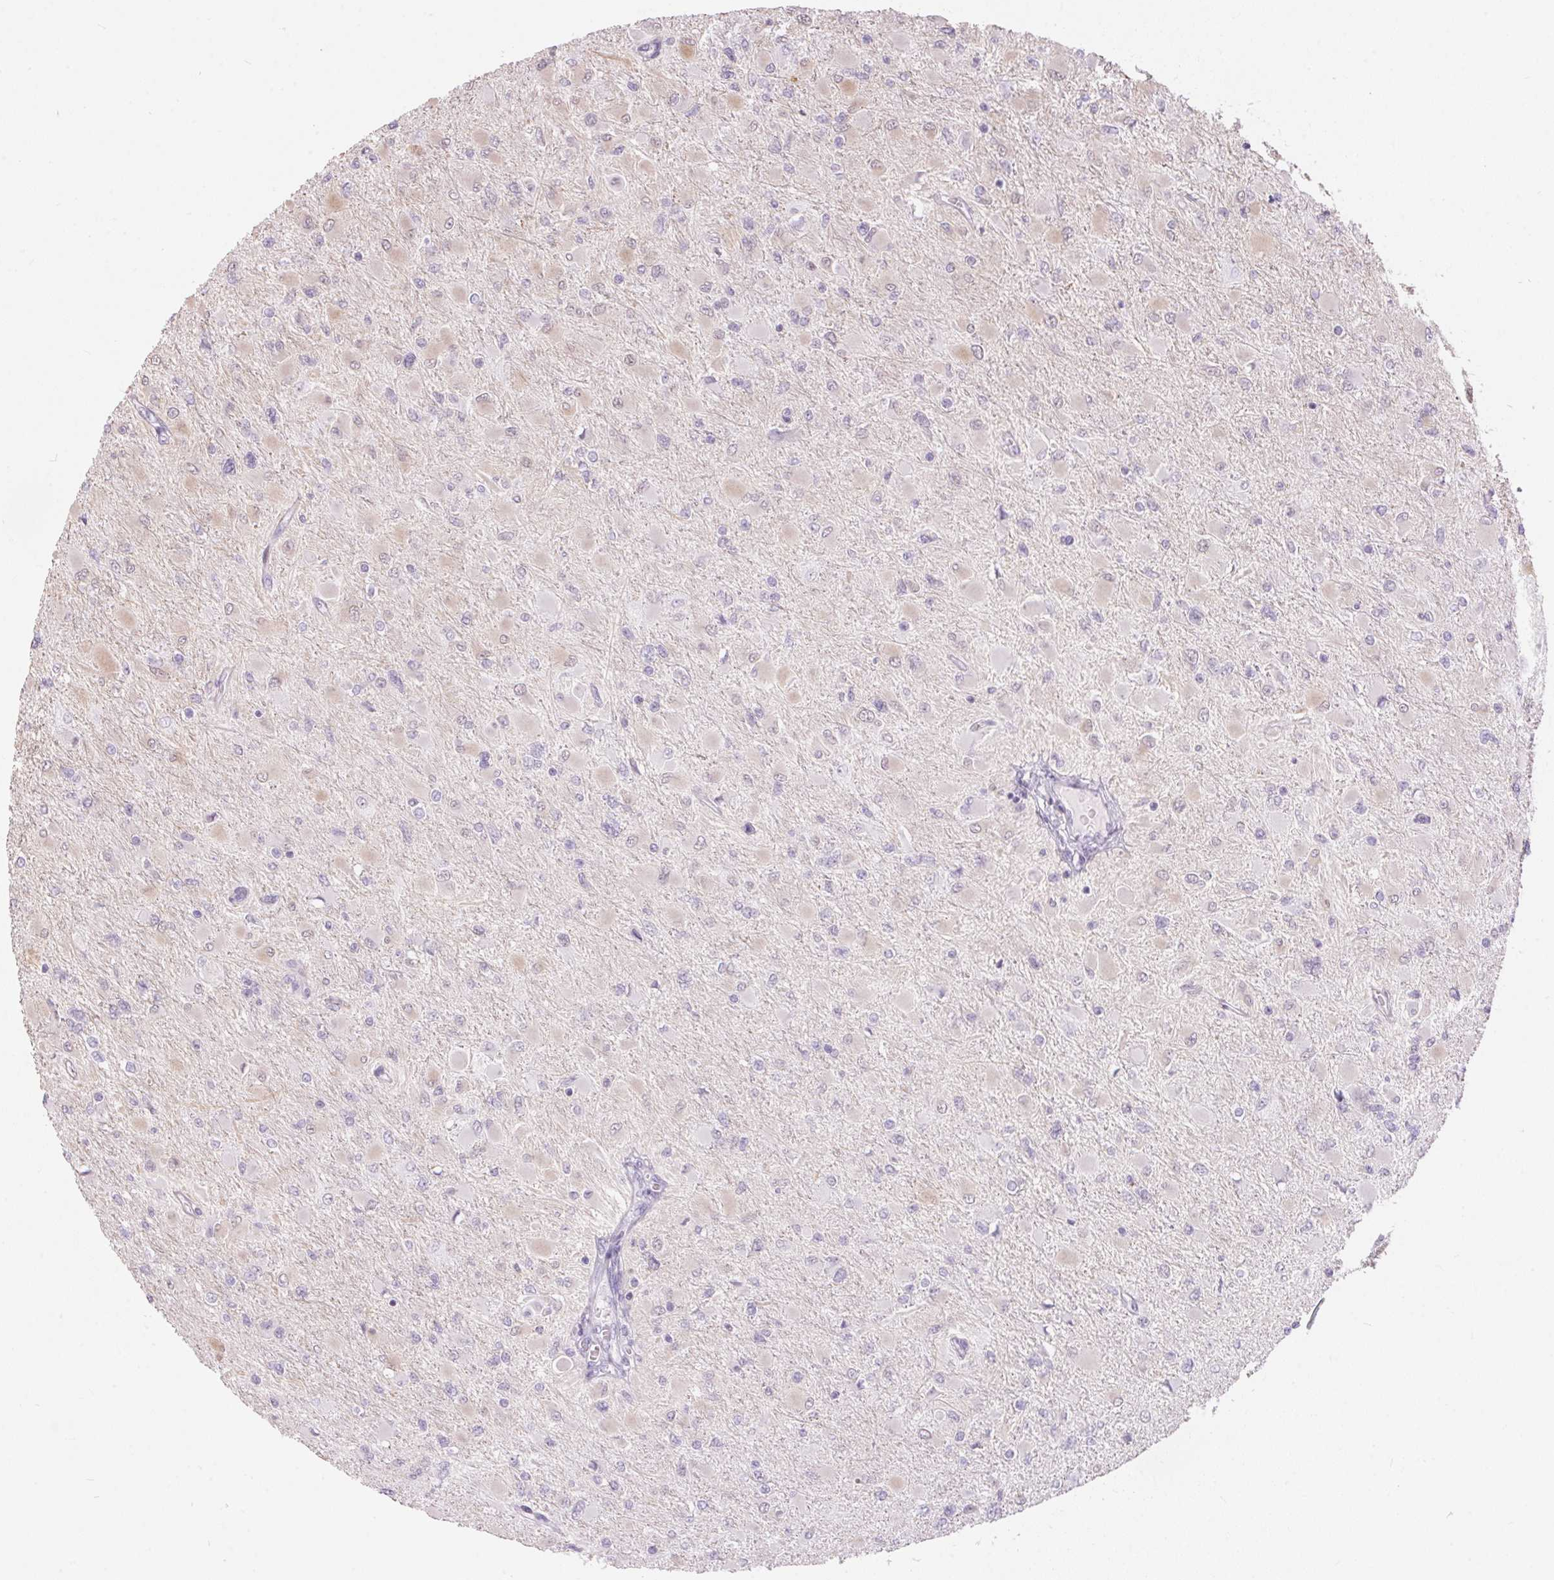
{"staining": {"intensity": "negative", "quantity": "none", "location": "none"}, "tissue": "glioma", "cell_type": "Tumor cells", "image_type": "cancer", "snomed": [{"axis": "morphology", "description": "Glioma, malignant, High grade"}, {"axis": "topography", "description": "Cerebral cortex"}], "caption": "There is no significant positivity in tumor cells of glioma.", "gene": "CADPS", "patient": {"sex": "female", "age": 36}}